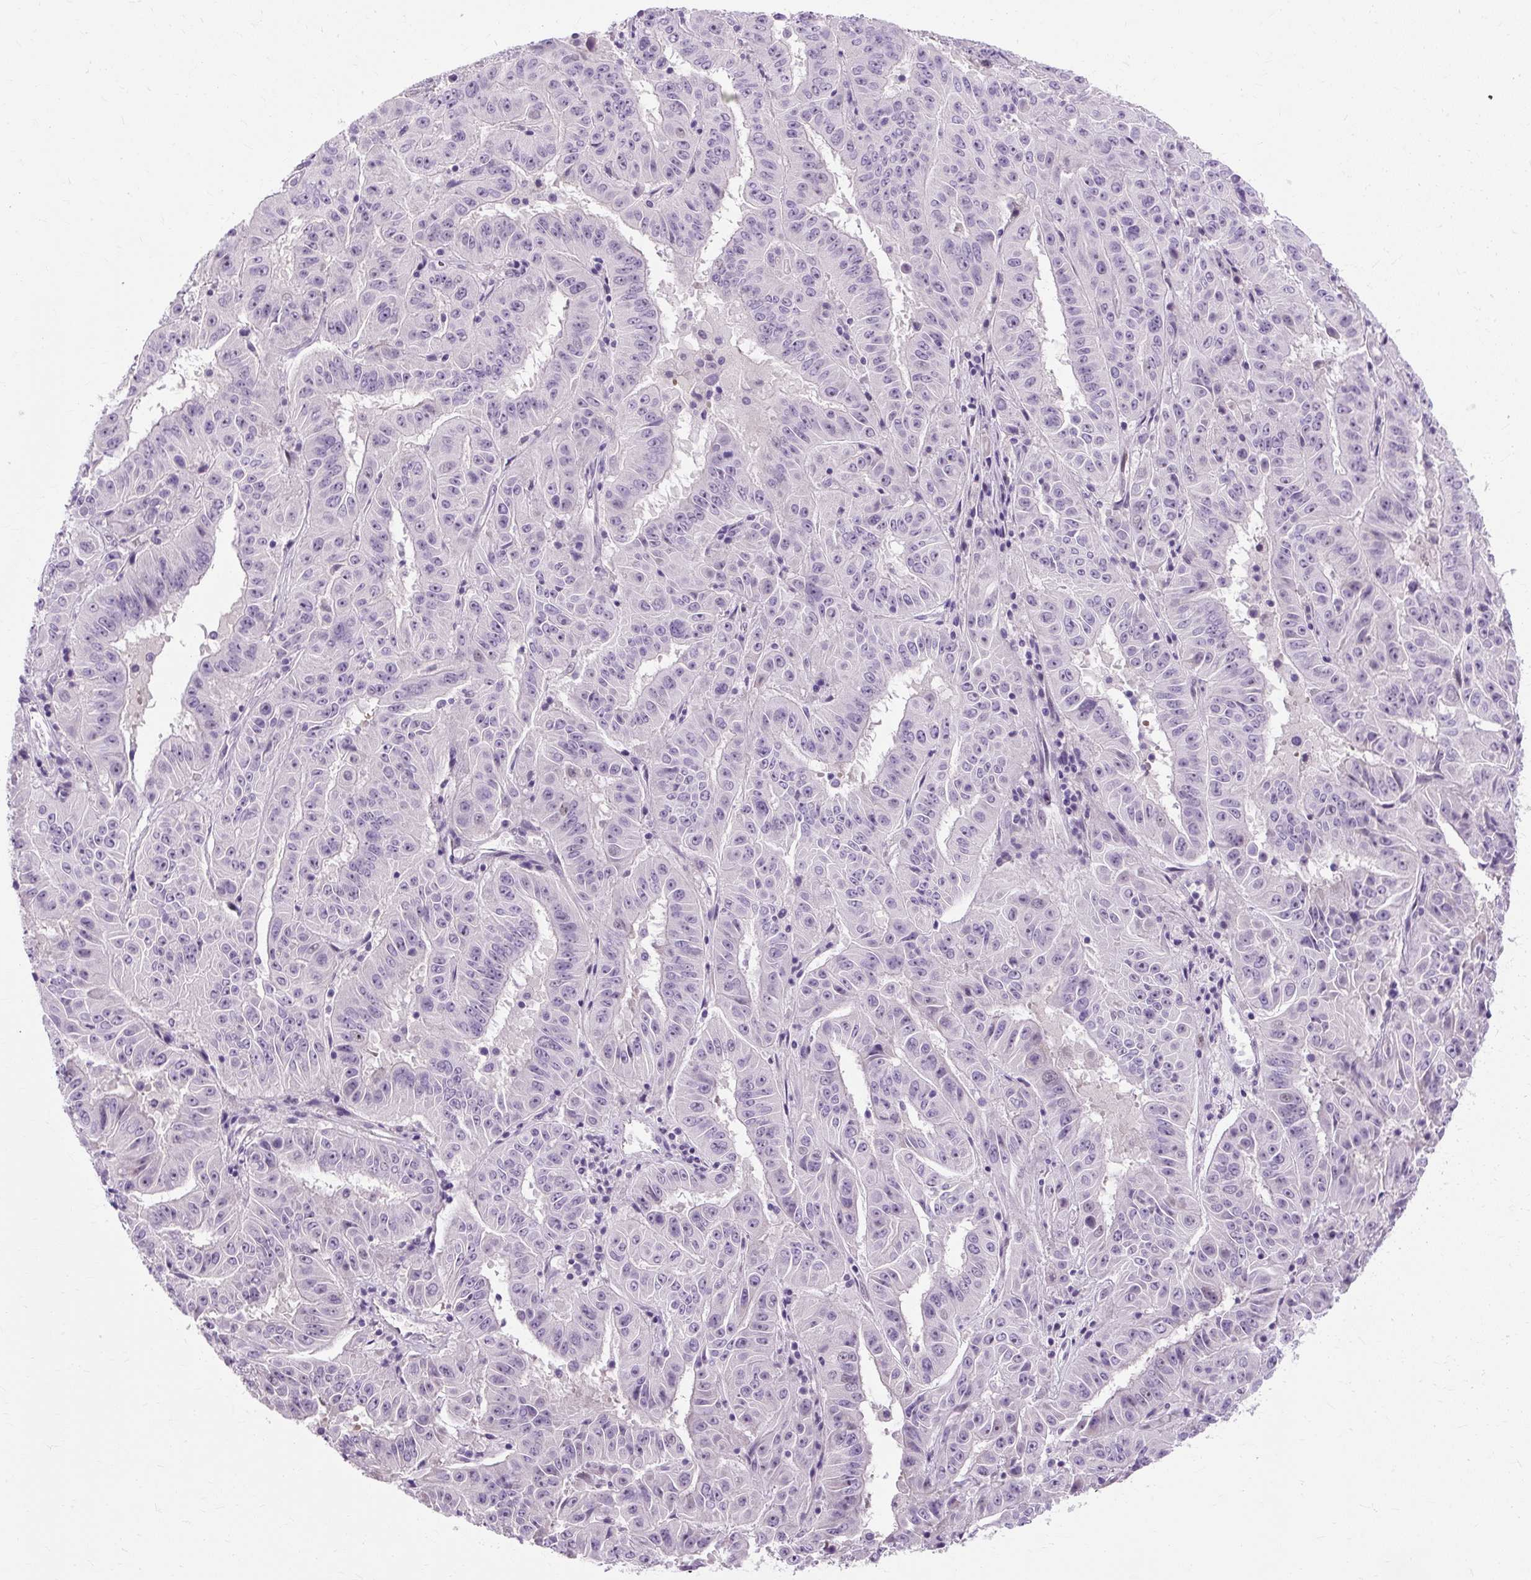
{"staining": {"intensity": "negative", "quantity": "none", "location": "none"}, "tissue": "pancreatic cancer", "cell_type": "Tumor cells", "image_type": "cancer", "snomed": [{"axis": "morphology", "description": "Adenocarcinoma, NOS"}, {"axis": "topography", "description": "Pancreas"}], "caption": "Immunohistochemistry (IHC) micrograph of human pancreatic cancer stained for a protein (brown), which displays no expression in tumor cells.", "gene": "RYBP", "patient": {"sex": "male", "age": 63}}